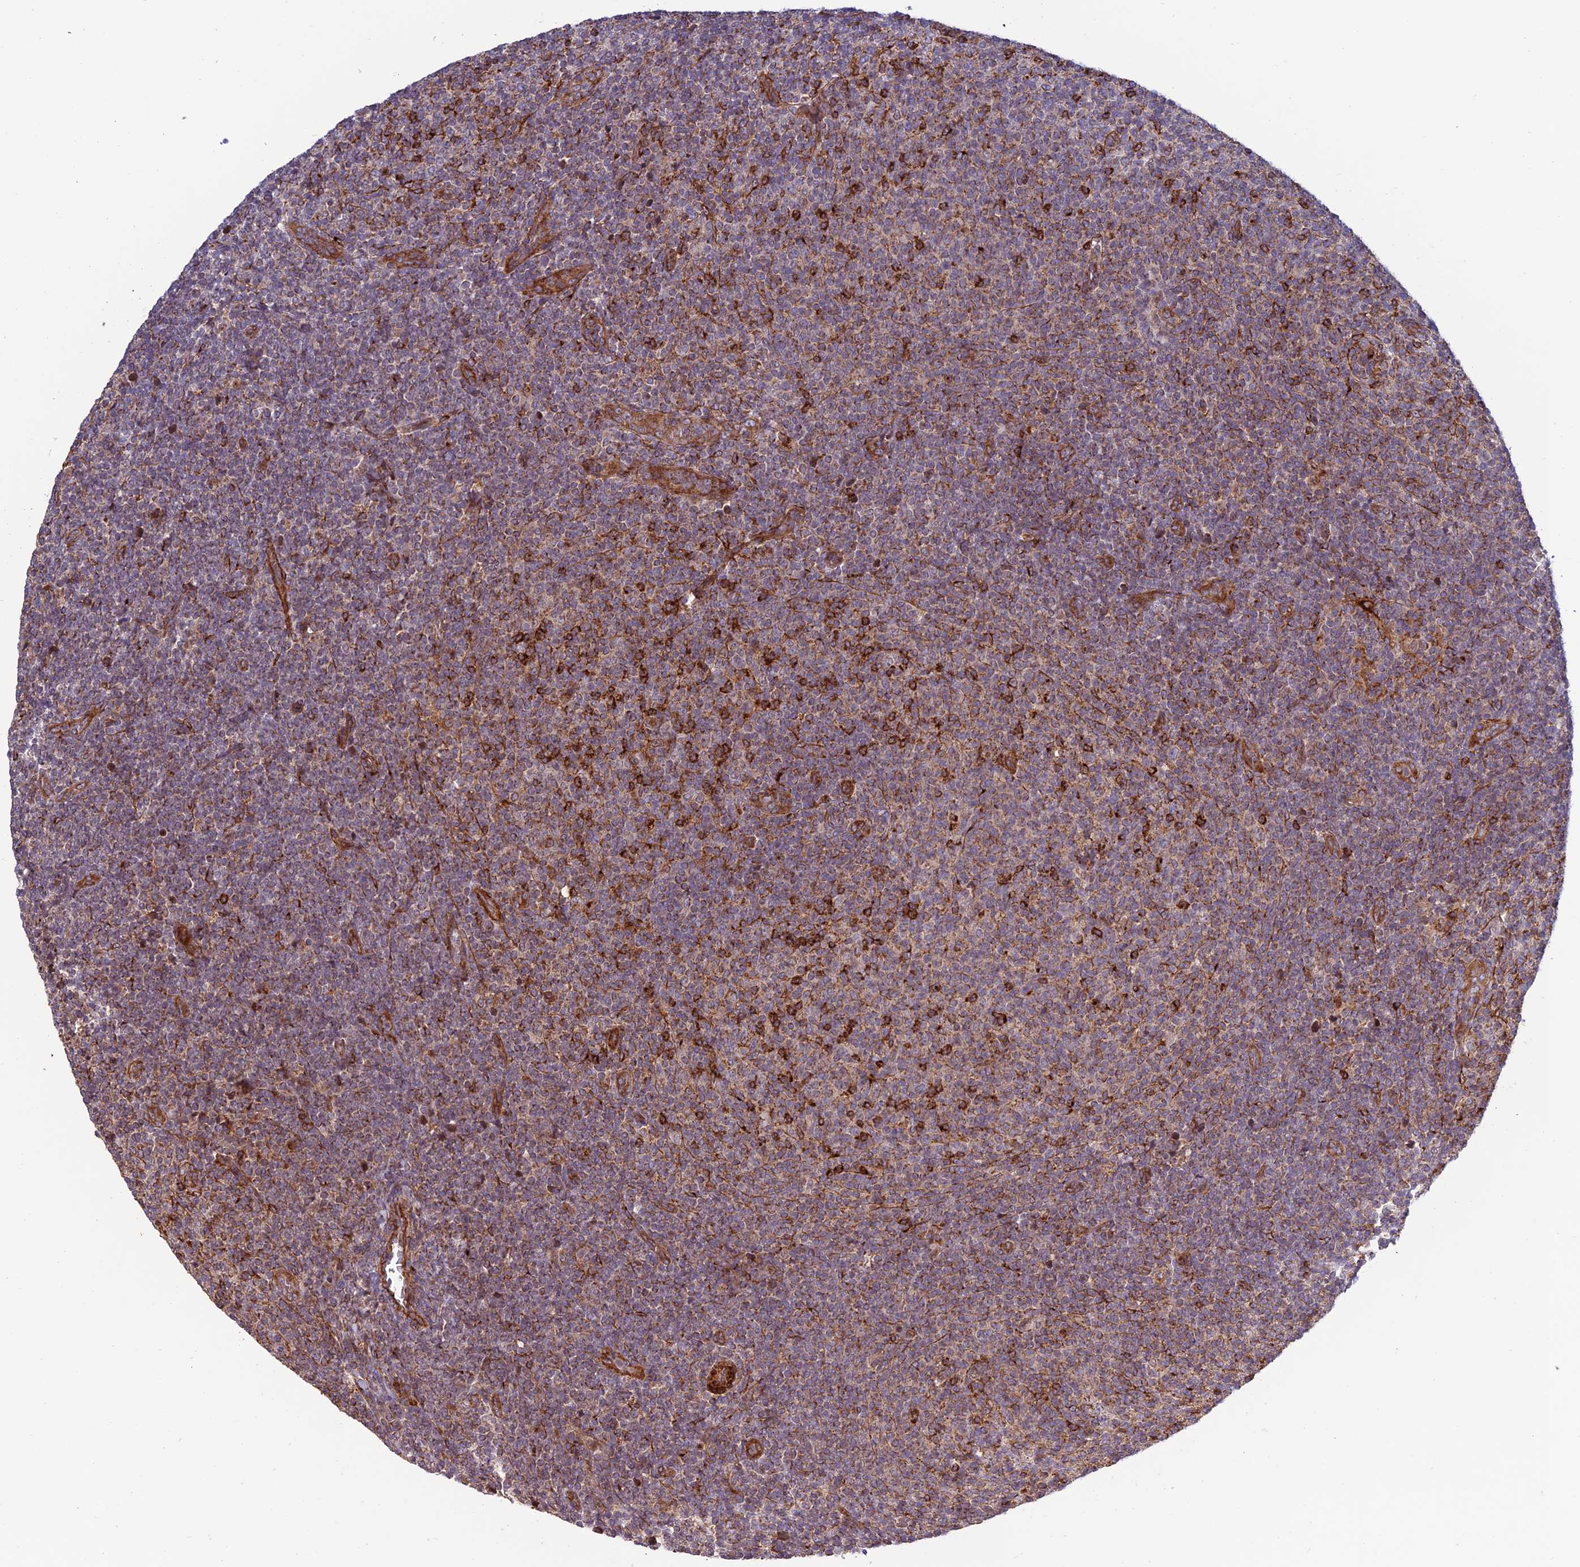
{"staining": {"intensity": "negative", "quantity": "none", "location": "none"}, "tissue": "lymphoma", "cell_type": "Tumor cells", "image_type": "cancer", "snomed": [{"axis": "morphology", "description": "Malignant lymphoma, non-Hodgkin's type, Low grade"}, {"axis": "topography", "description": "Lymph node"}], "caption": "Tumor cells show no significant protein positivity in lymphoma. (Brightfield microscopy of DAB (3,3'-diaminobenzidine) IHC at high magnification).", "gene": "TNIP3", "patient": {"sex": "male", "age": 66}}